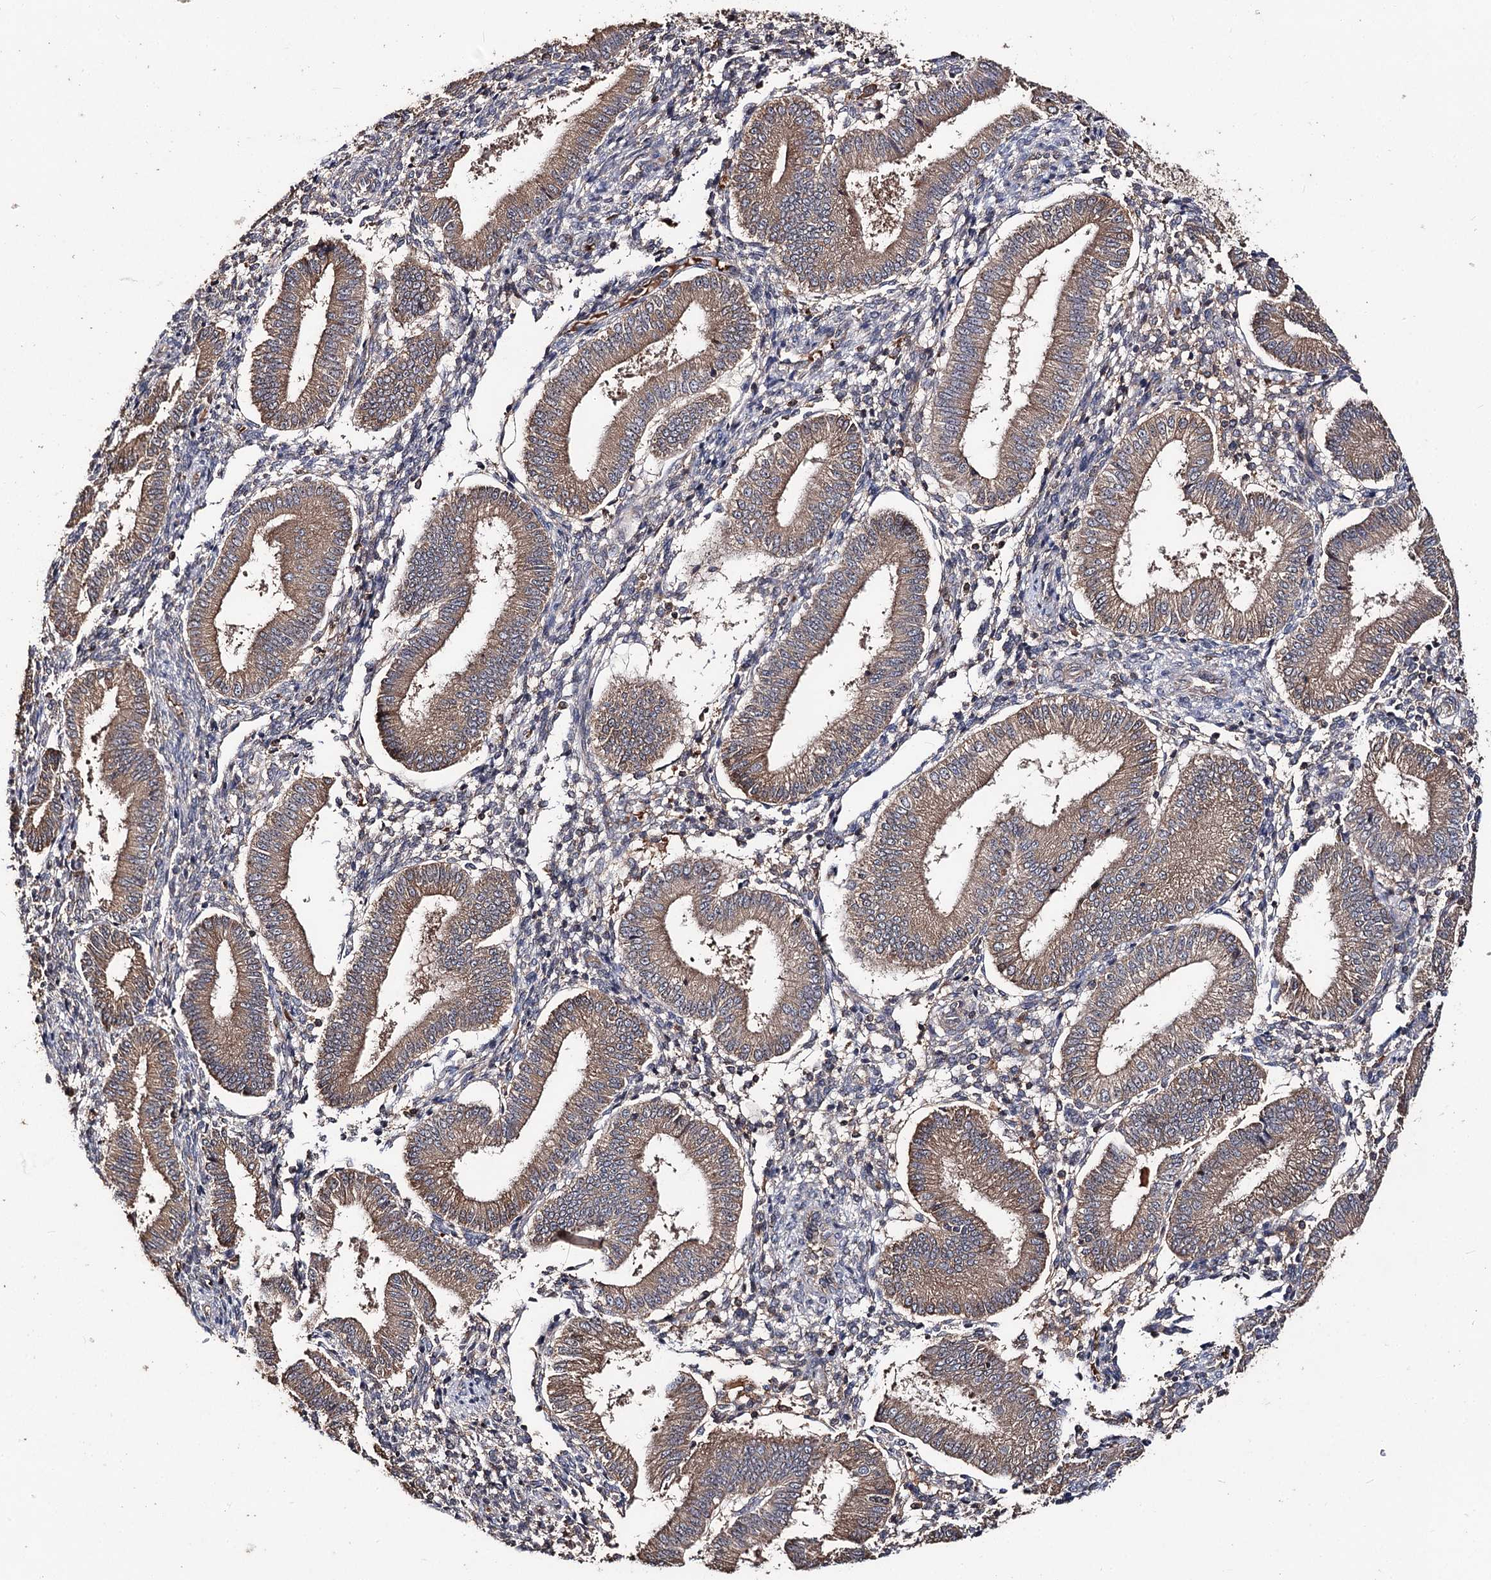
{"staining": {"intensity": "weak", "quantity": "25%-75%", "location": "cytoplasmic/membranous"}, "tissue": "endometrium", "cell_type": "Cells in endometrial stroma", "image_type": "normal", "snomed": [{"axis": "morphology", "description": "Normal tissue, NOS"}, {"axis": "topography", "description": "Endometrium"}], "caption": "High-power microscopy captured an immunohistochemistry (IHC) photomicrograph of normal endometrium, revealing weak cytoplasmic/membranous staining in approximately 25%-75% of cells in endometrial stroma. (brown staining indicates protein expression, while blue staining denotes nuclei).", "gene": "FAM53B", "patient": {"sex": "female", "age": 39}}